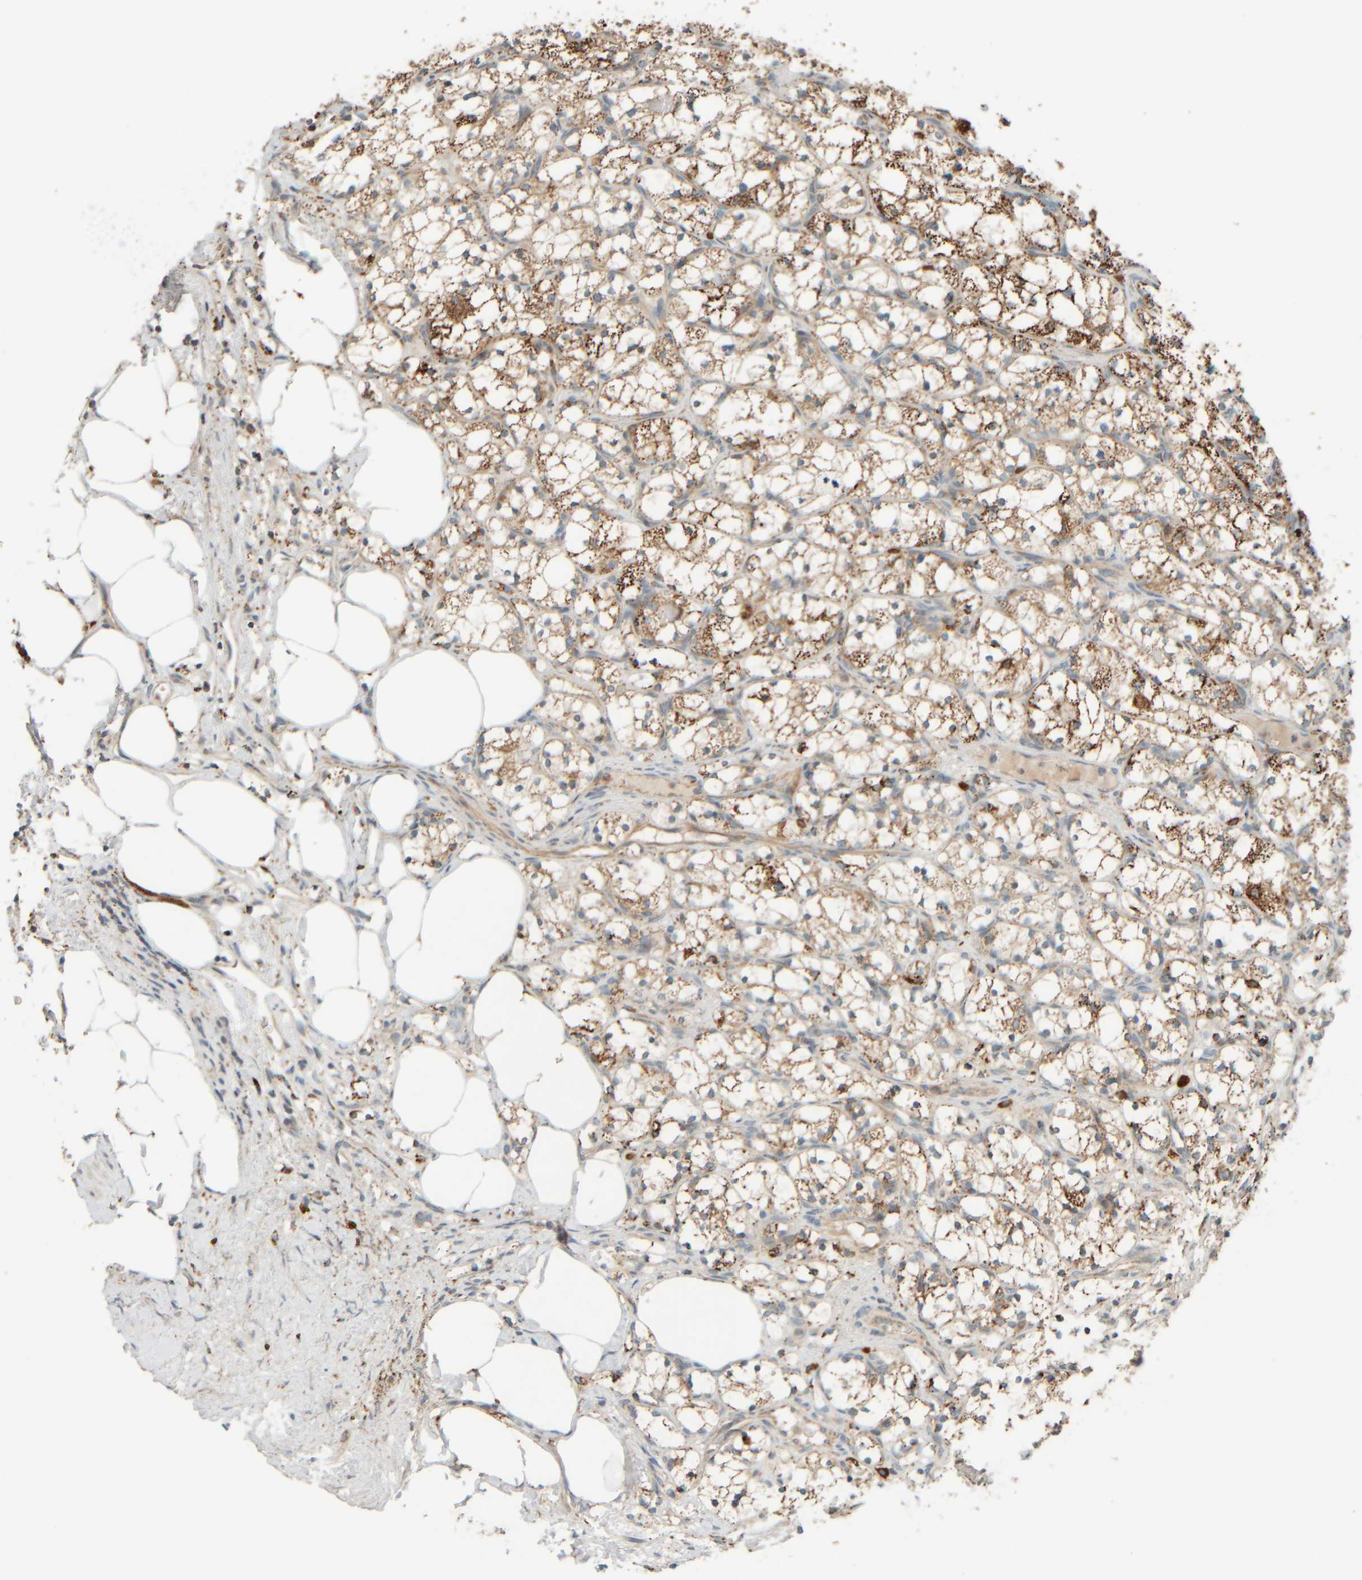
{"staining": {"intensity": "moderate", "quantity": "25%-75%", "location": "cytoplasmic/membranous"}, "tissue": "renal cancer", "cell_type": "Tumor cells", "image_type": "cancer", "snomed": [{"axis": "morphology", "description": "Adenocarcinoma, NOS"}, {"axis": "topography", "description": "Kidney"}], "caption": "Immunohistochemistry (IHC) micrograph of neoplastic tissue: adenocarcinoma (renal) stained using immunohistochemistry (IHC) shows medium levels of moderate protein expression localized specifically in the cytoplasmic/membranous of tumor cells, appearing as a cytoplasmic/membranous brown color.", "gene": "SPAG5", "patient": {"sex": "female", "age": 69}}